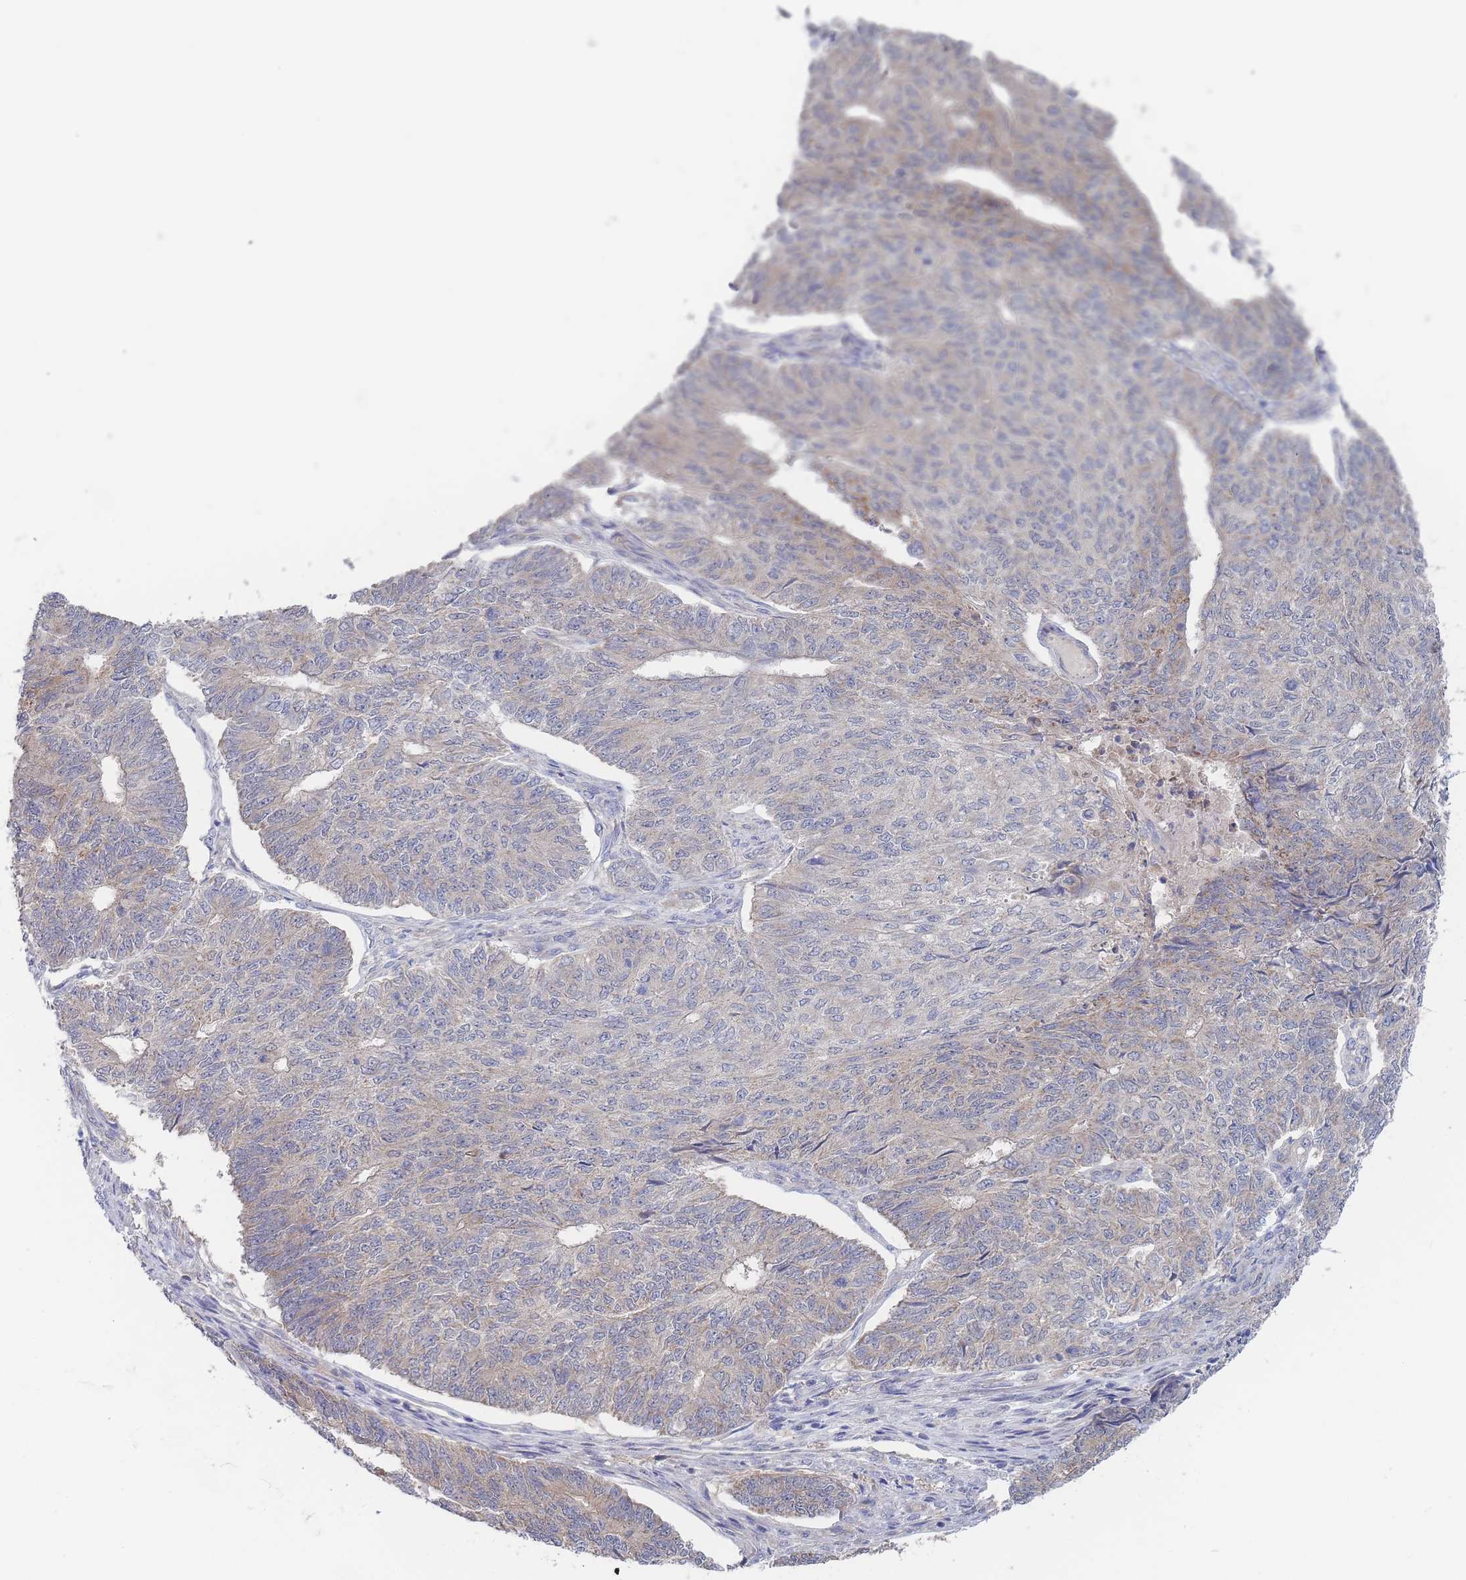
{"staining": {"intensity": "moderate", "quantity": "25%-75%", "location": "cytoplasmic/membranous"}, "tissue": "endometrial cancer", "cell_type": "Tumor cells", "image_type": "cancer", "snomed": [{"axis": "morphology", "description": "Adenocarcinoma, NOS"}, {"axis": "topography", "description": "Endometrium"}], "caption": "About 25%-75% of tumor cells in endometrial cancer display moderate cytoplasmic/membranous protein positivity as visualized by brown immunohistochemical staining.", "gene": "NUB1", "patient": {"sex": "female", "age": 32}}